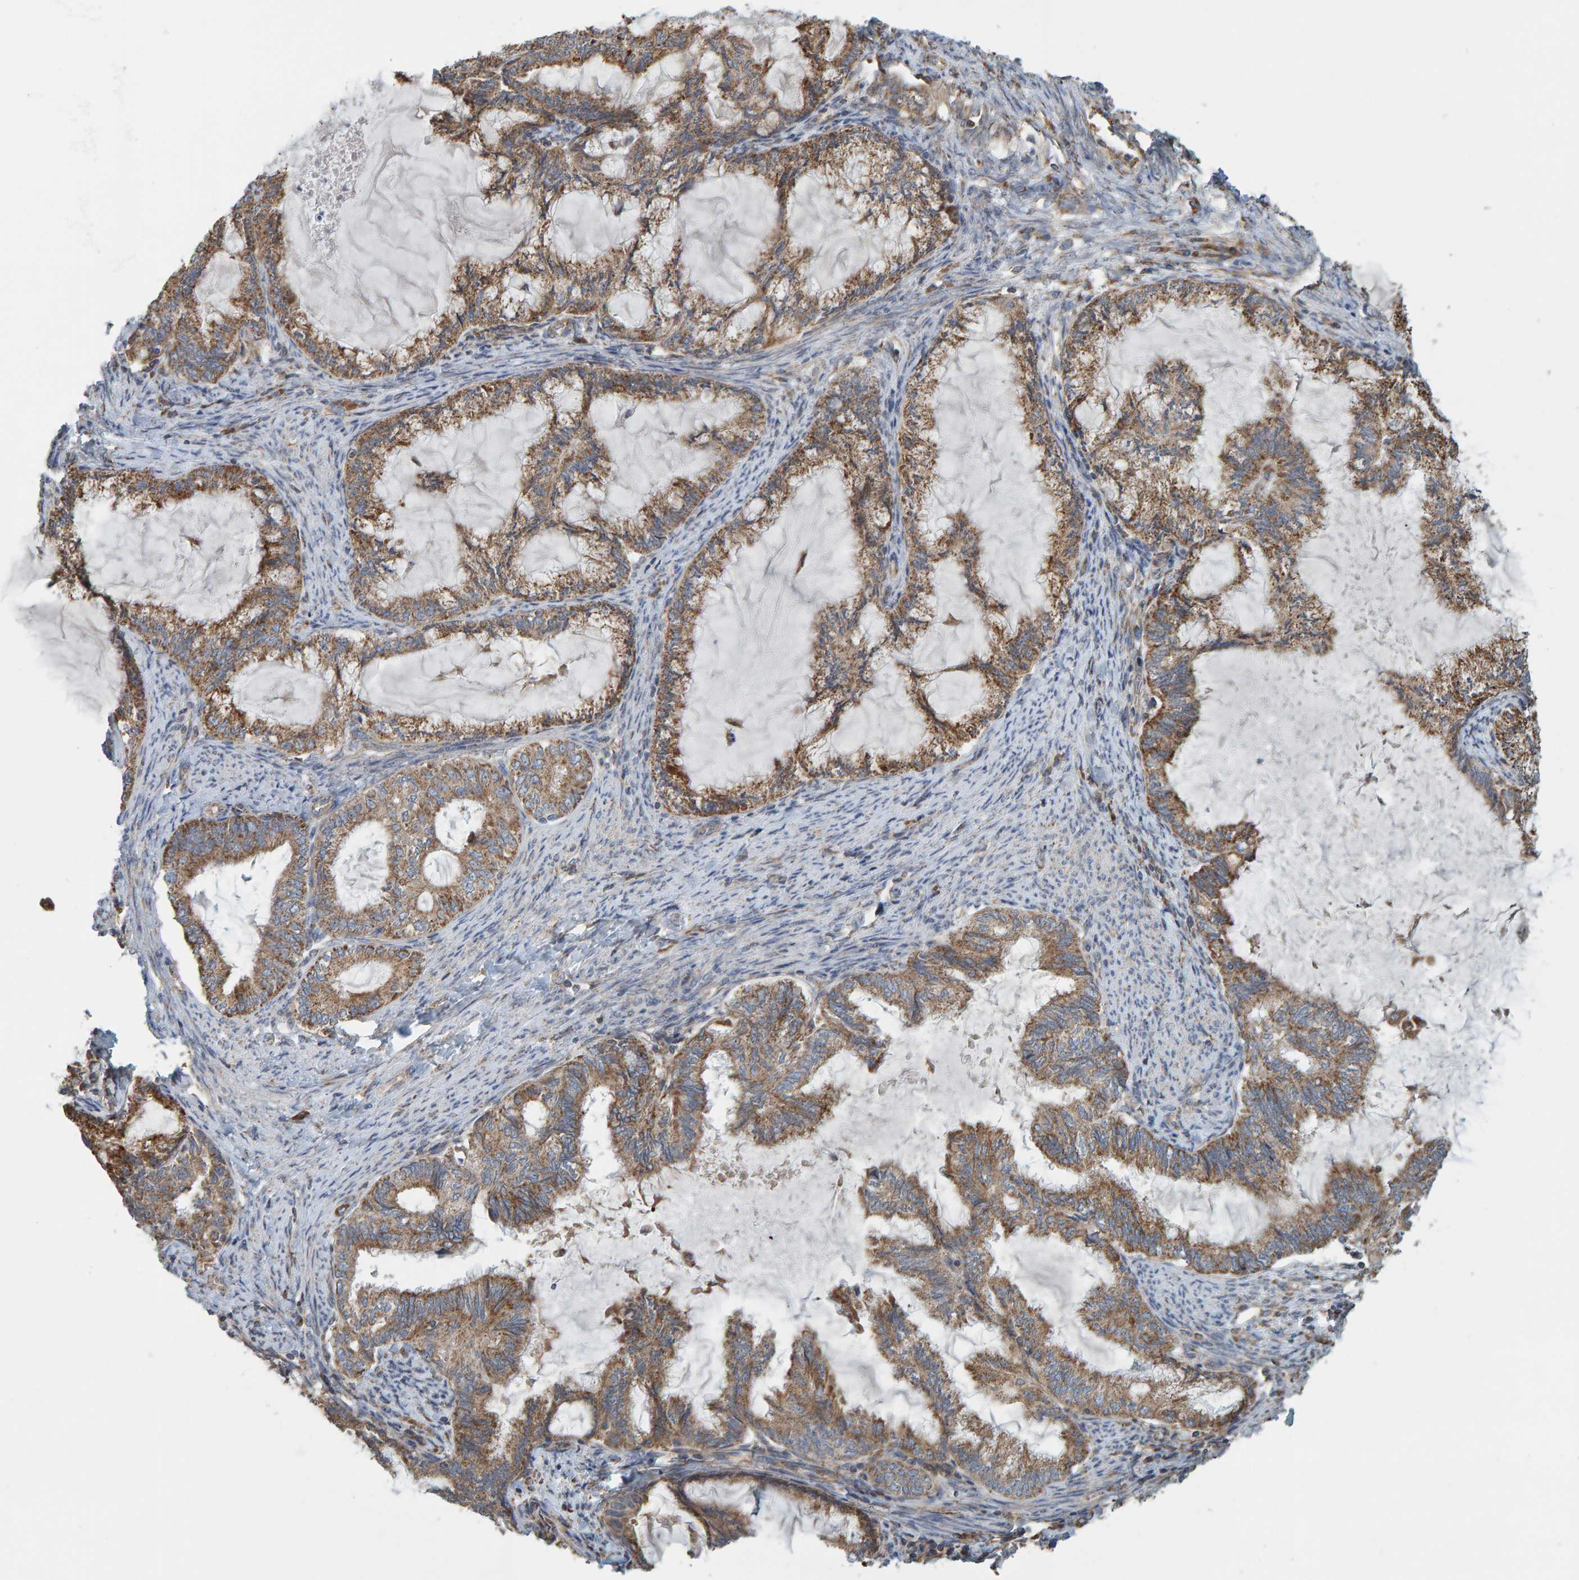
{"staining": {"intensity": "moderate", "quantity": ">75%", "location": "cytoplasmic/membranous"}, "tissue": "endometrial cancer", "cell_type": "Tumor cells", "image_type": "cancer", "snomed": [{"axis": "morphology", "description": "Adenocarcinoma, NOS"}, {"axis": "topography", "description": "Endometrium"}], "caption": "Endometrial cancer (adenocarcinoma) stained for a protein exhibits moderate cytoplasmic/membranous positivity in tumor cells. (DAB (3,3'-diaminobenzidine) = brown stain, brightfield microscopy at high magnification).", "gene": "MRPL45", "patient": {"sex": "female", "age": 86}}